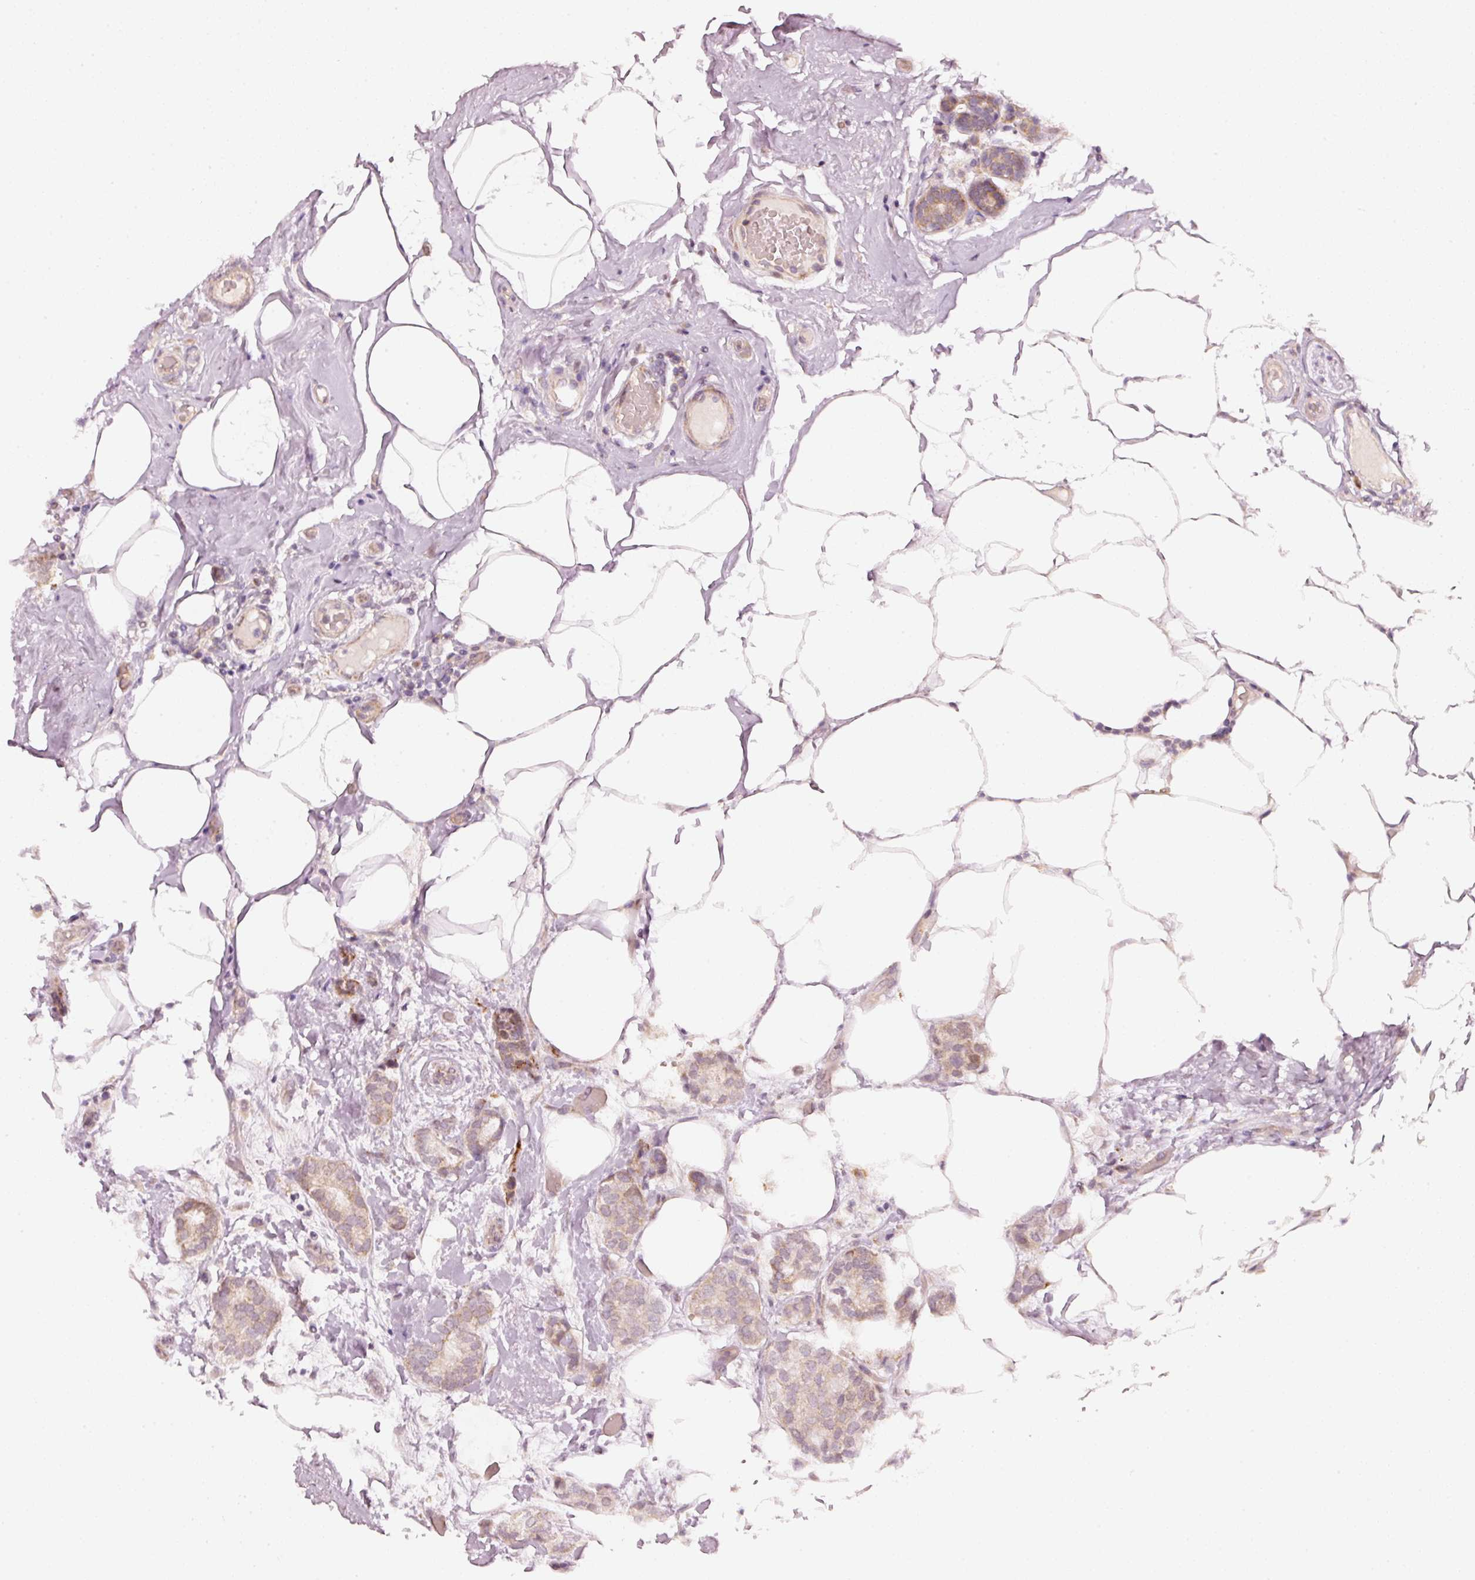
{"staining": {"intensity": "weak", "quantity": "25%-75%", "location": "cytoplasmic/membranous"}, "tissue": "breast cancer", "cell_type": "Tumor cells", "image_type": "cancer", "snomed": [{"axis": "morphology", "description": "Duct carcinoma"}, {"axis": "topography", "description": "Breast"}], "caption": "Immunohistochemistry micrograph of neoplastic tissue: infiltrating ductal carcinoma (breast) stained using IHC demonstrates low levels of weak protein expression localized specifically in the cytoplasmic/membranous of tumor cells, appearing as a cytoplasmic/membranous brown color.", "gene": "ARHGAP22", "patient": {"sex": "female", "age": 73}}